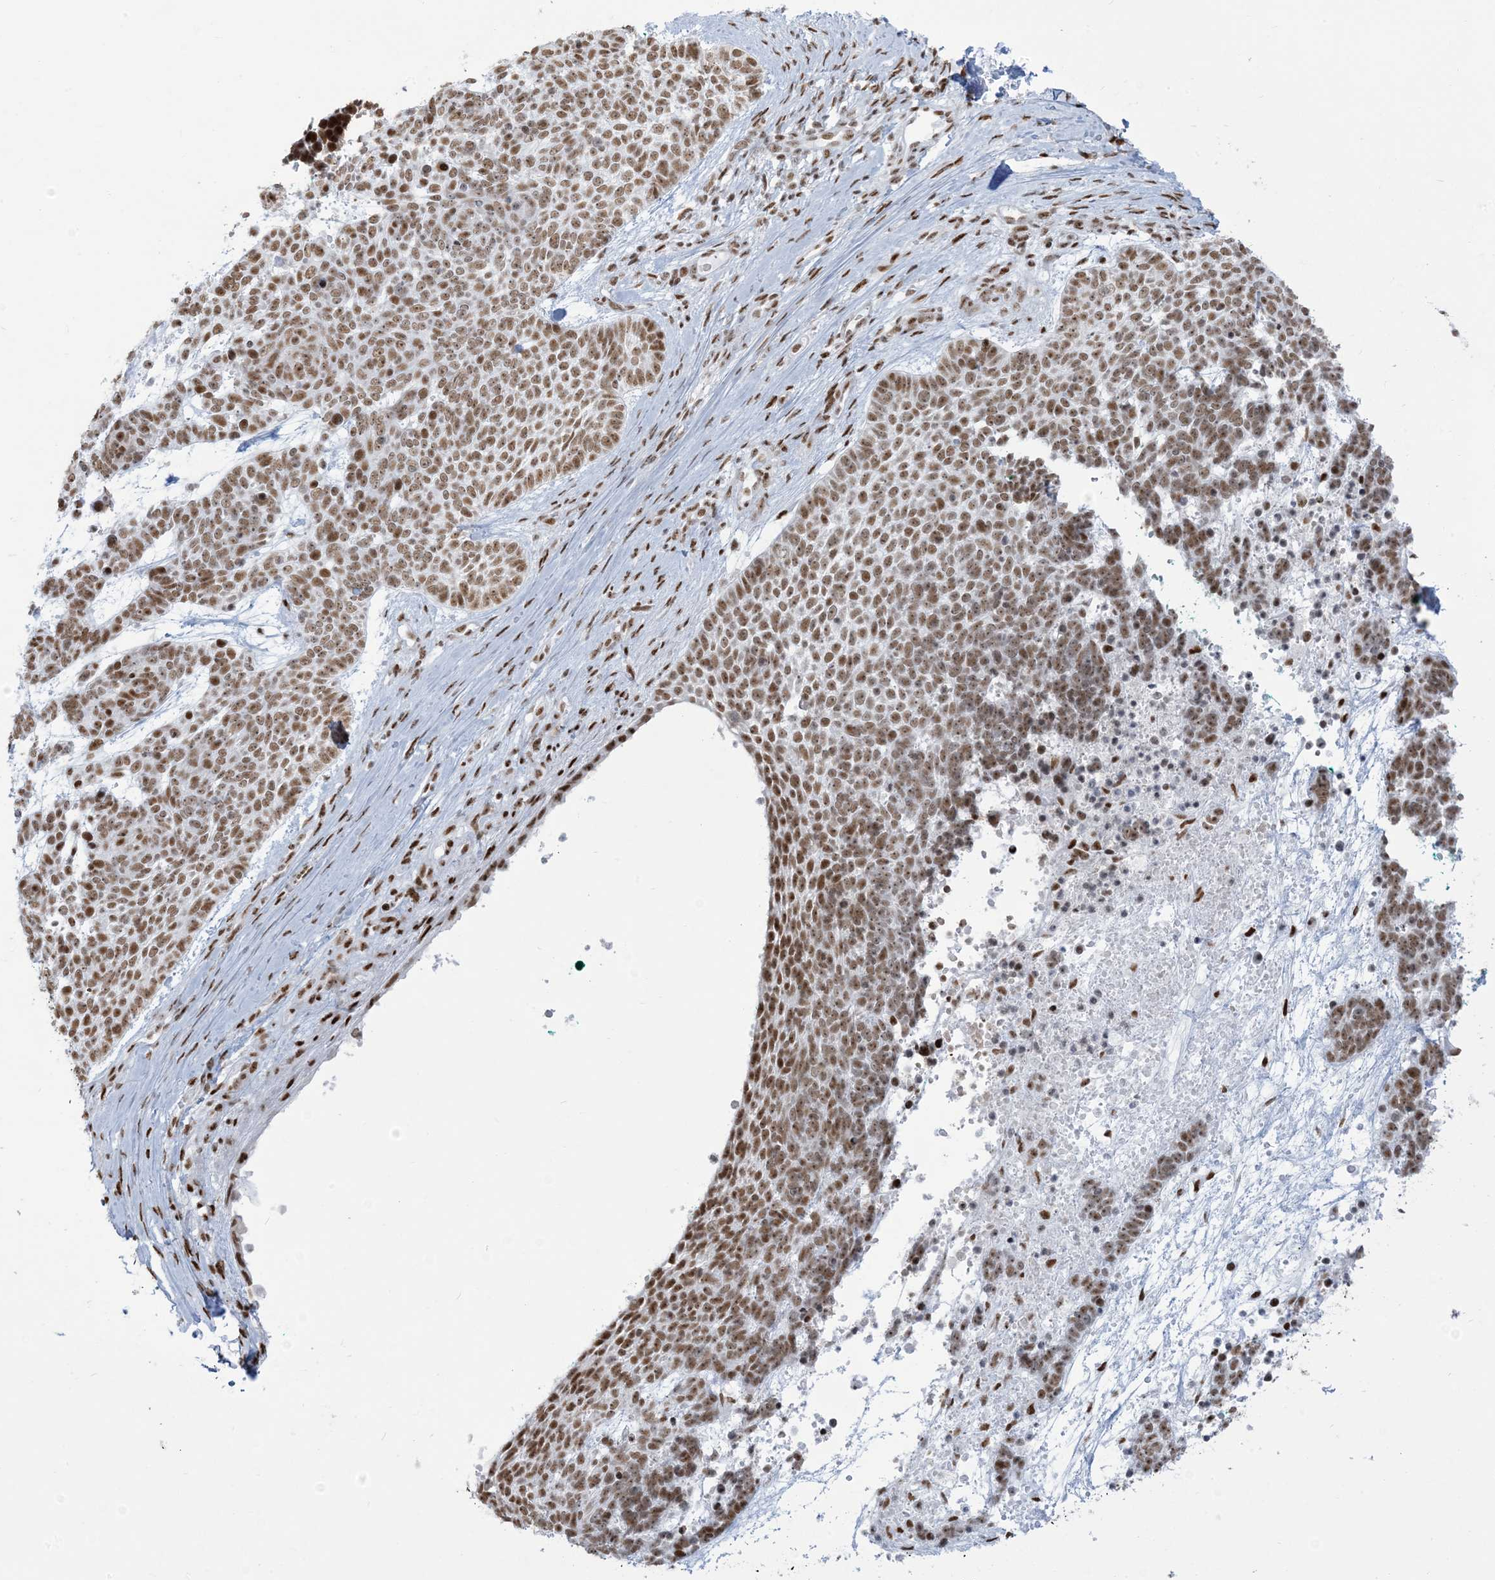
{"staining": {"intensity": "moderate", "quantity": ">75%", "location": "nuclear"}, "tissue": "skin cancer", "cell_type": "Tumor cells", "image_type": "cancer", "snomed": [{"axis": "morphology", "description": "Basal cell carcinoma"}, {"axis": "topography", "description": "Skin"}], "caption": "Immunohistochemistry (IHC) micrograph of neoplastic tissue: skin cancer stained using IHC shows medium levels of moderate protein expression localized specifically in the nuclear of tumor cells, appearing as a nuclear brown color.", "gene": "STAG1", "patient": {"sex": "female", "age": 81}}